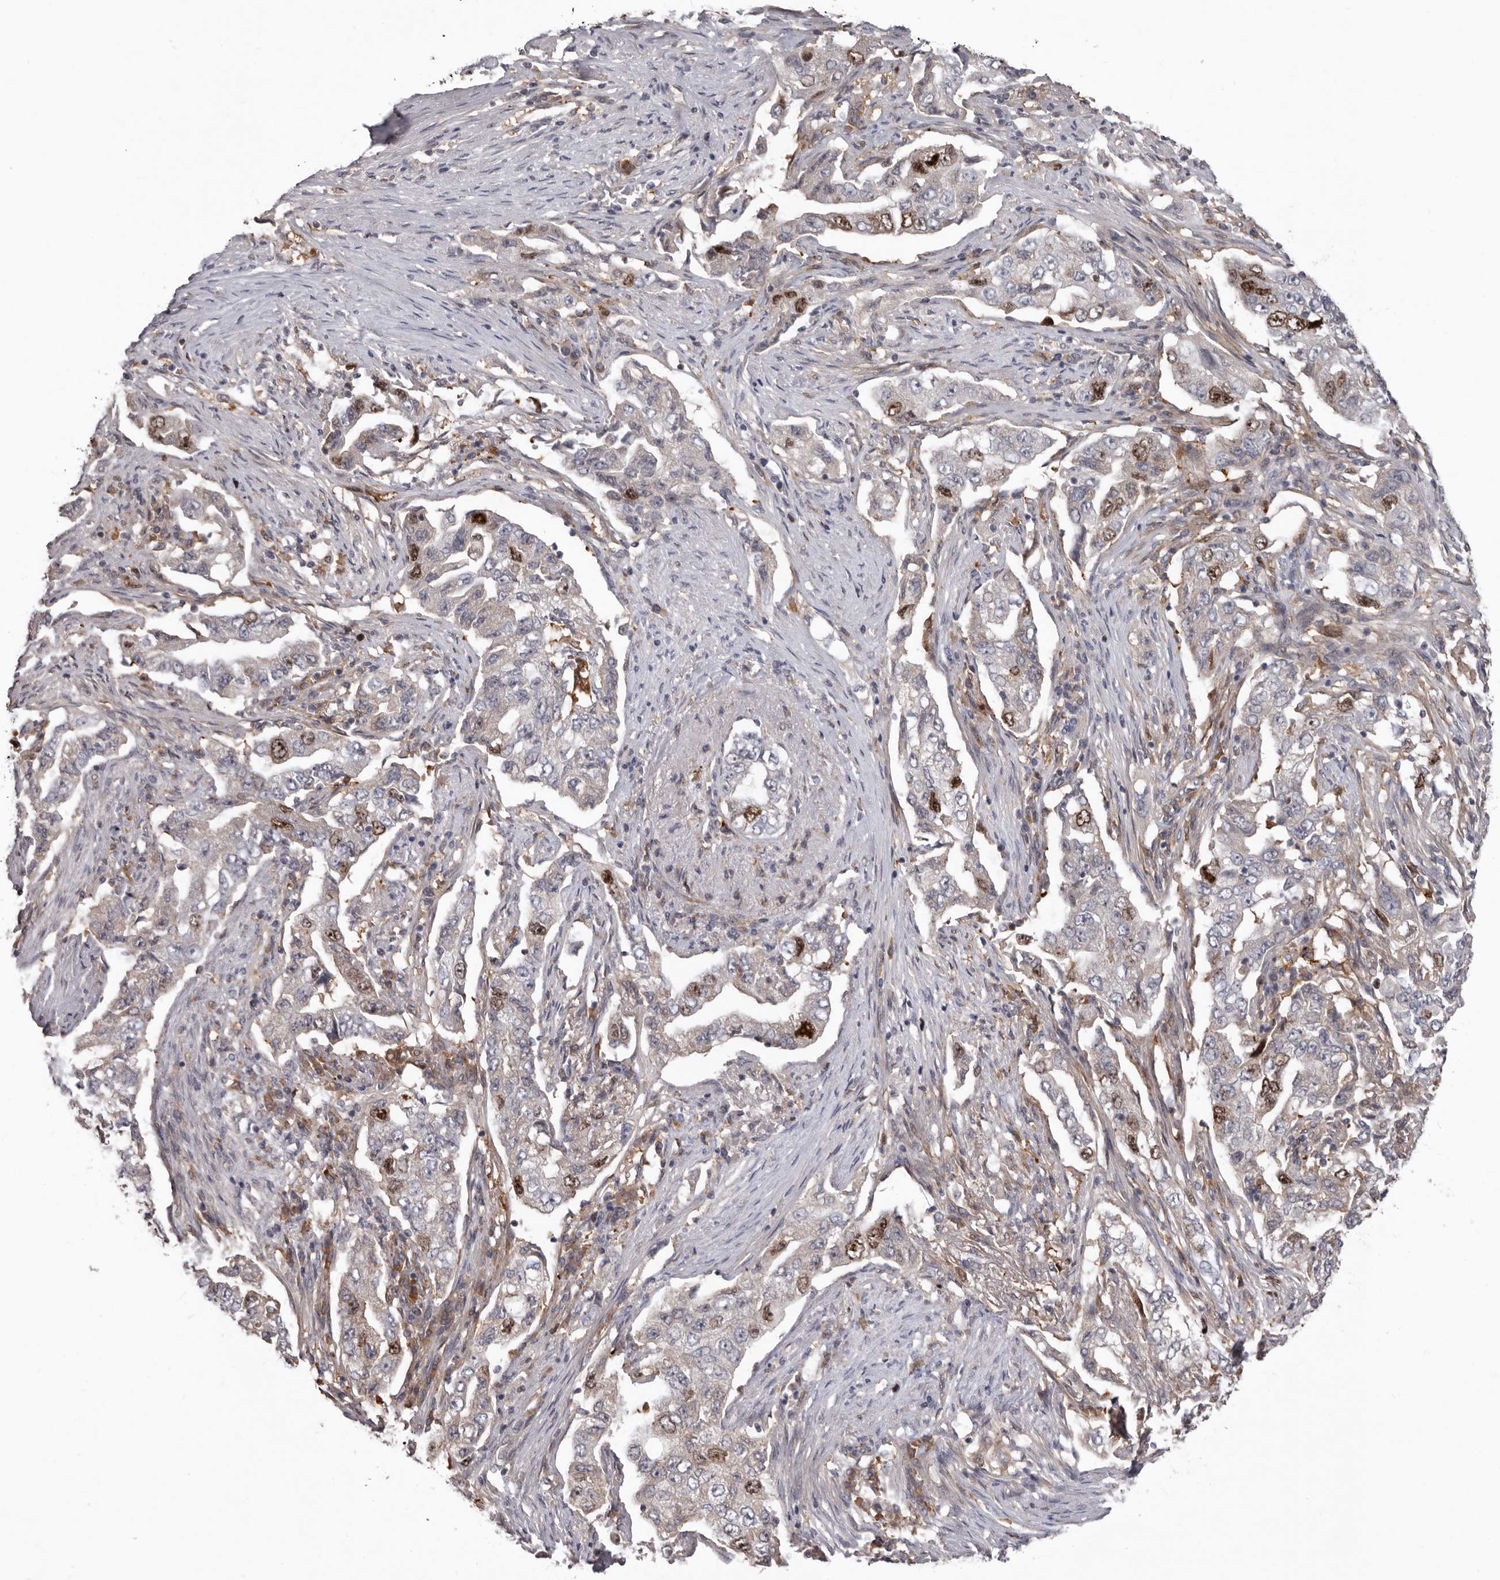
{"staining": {"intensity": "moderate", "quantity": "<25%", "location": "nuclear"}, "tissue": "lung cancer", "cell_type": "Tumor cells", "image_type": "cancer", "snomed": [{"axis": "morphology", "description": "Adenocarcinoma, NOS"}, {"axis": "topography", "description": "Lung"}], "caption": "Immunohistochemistry of human lung cancer demonstrates low levels of moderate nuclear staining in about <25% of tumor cells.", "gene": "CDCA8", "patient": {"sex": "female", "age": 51}}